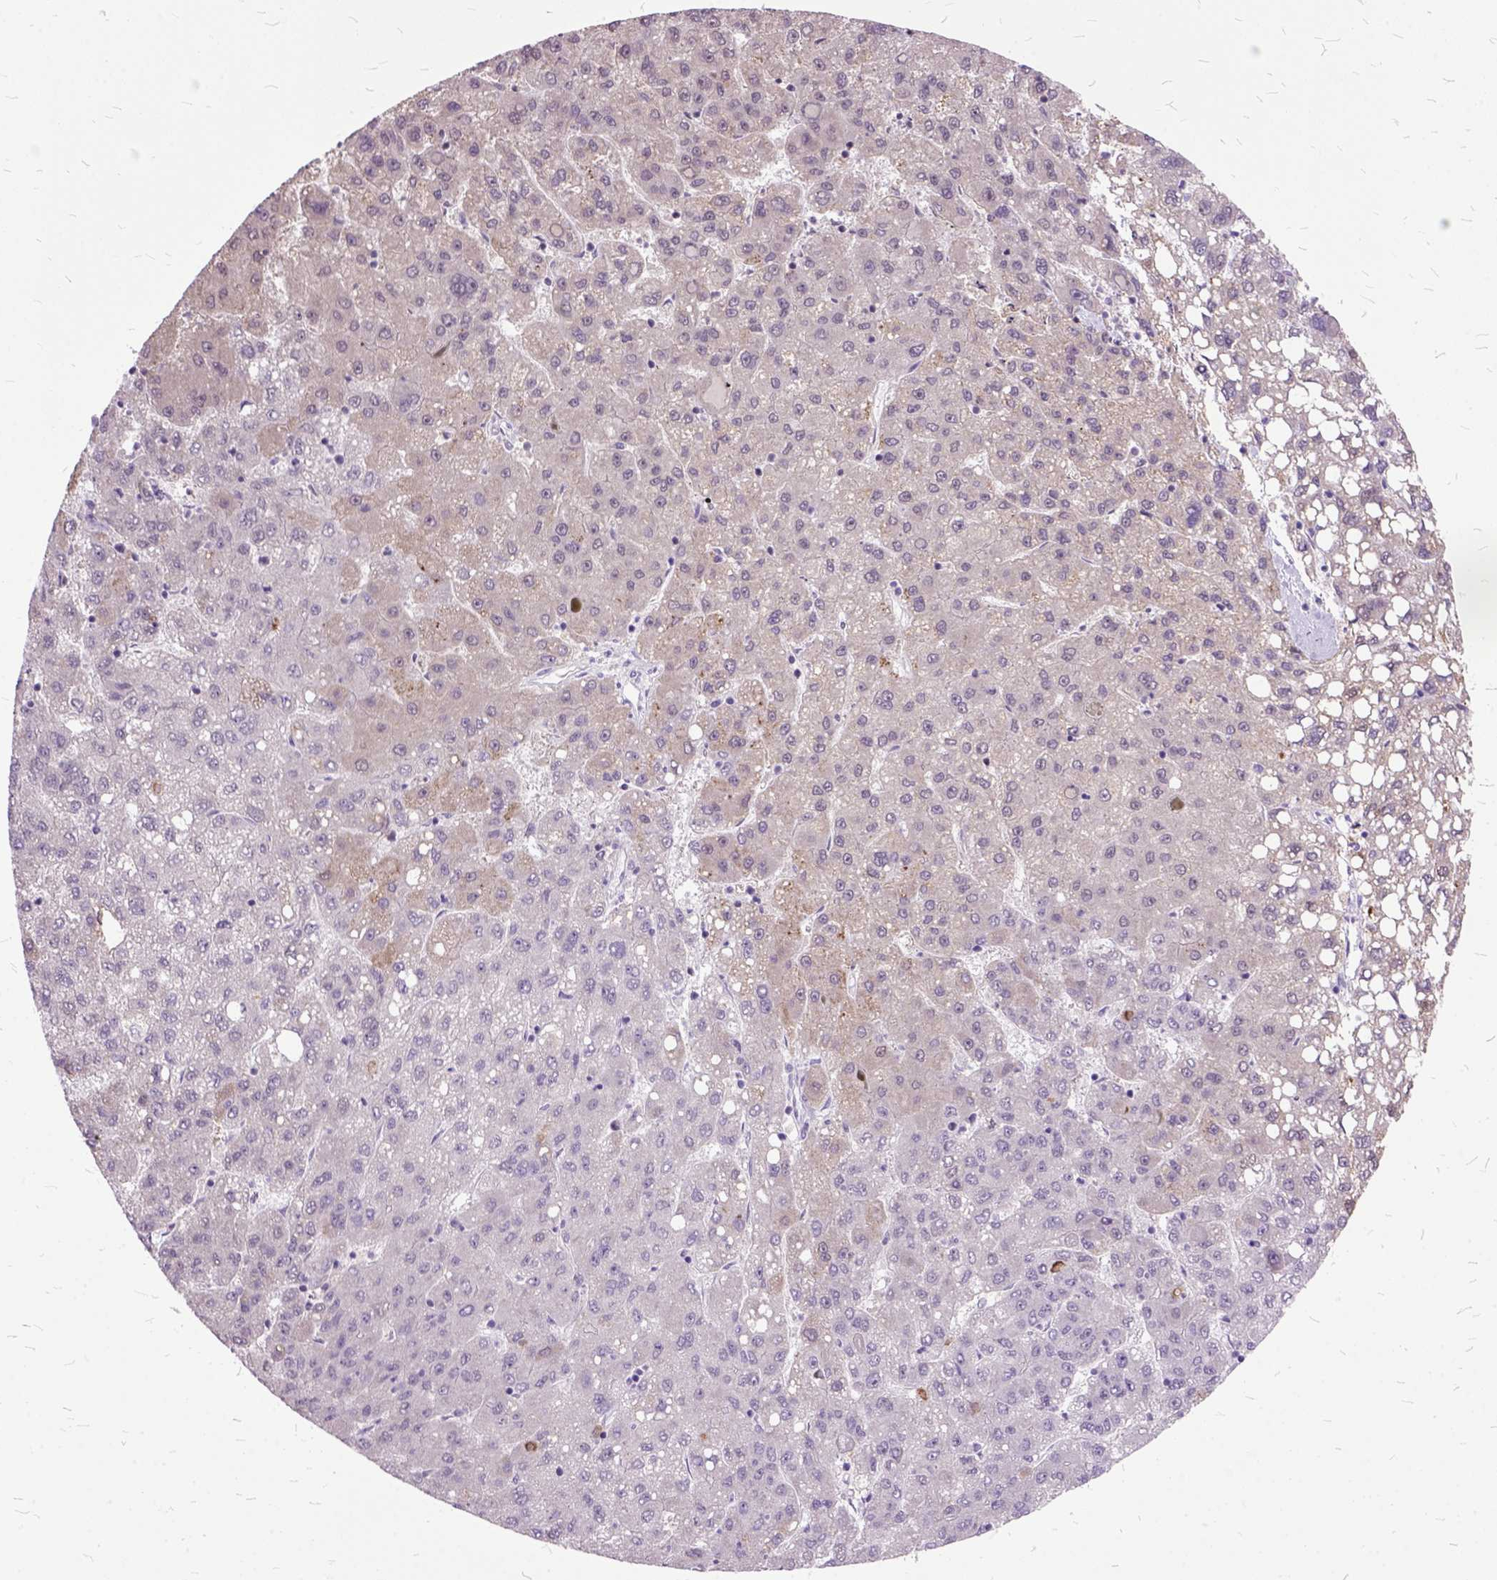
{"staining": {"intensity": "weak", "quantity": "<25%", "location": "cytoplasmic/membranous"}, "tissue": "liver cancer", "cell_type": "Tumor cells", "image_type": "cancer", "snomed": [{"axis": "morphology", "description": "Carcinoma, Hepatocellular, NOS"}, {"axis": "topography", "description": "Liver"}], "caption": "The photomicrograph demonstrates no significant positivity in tumor cells of hepatocellular carcinoma (liver).", "gene": "ORC5", "patient": {"sex": "female", "age": 82}}